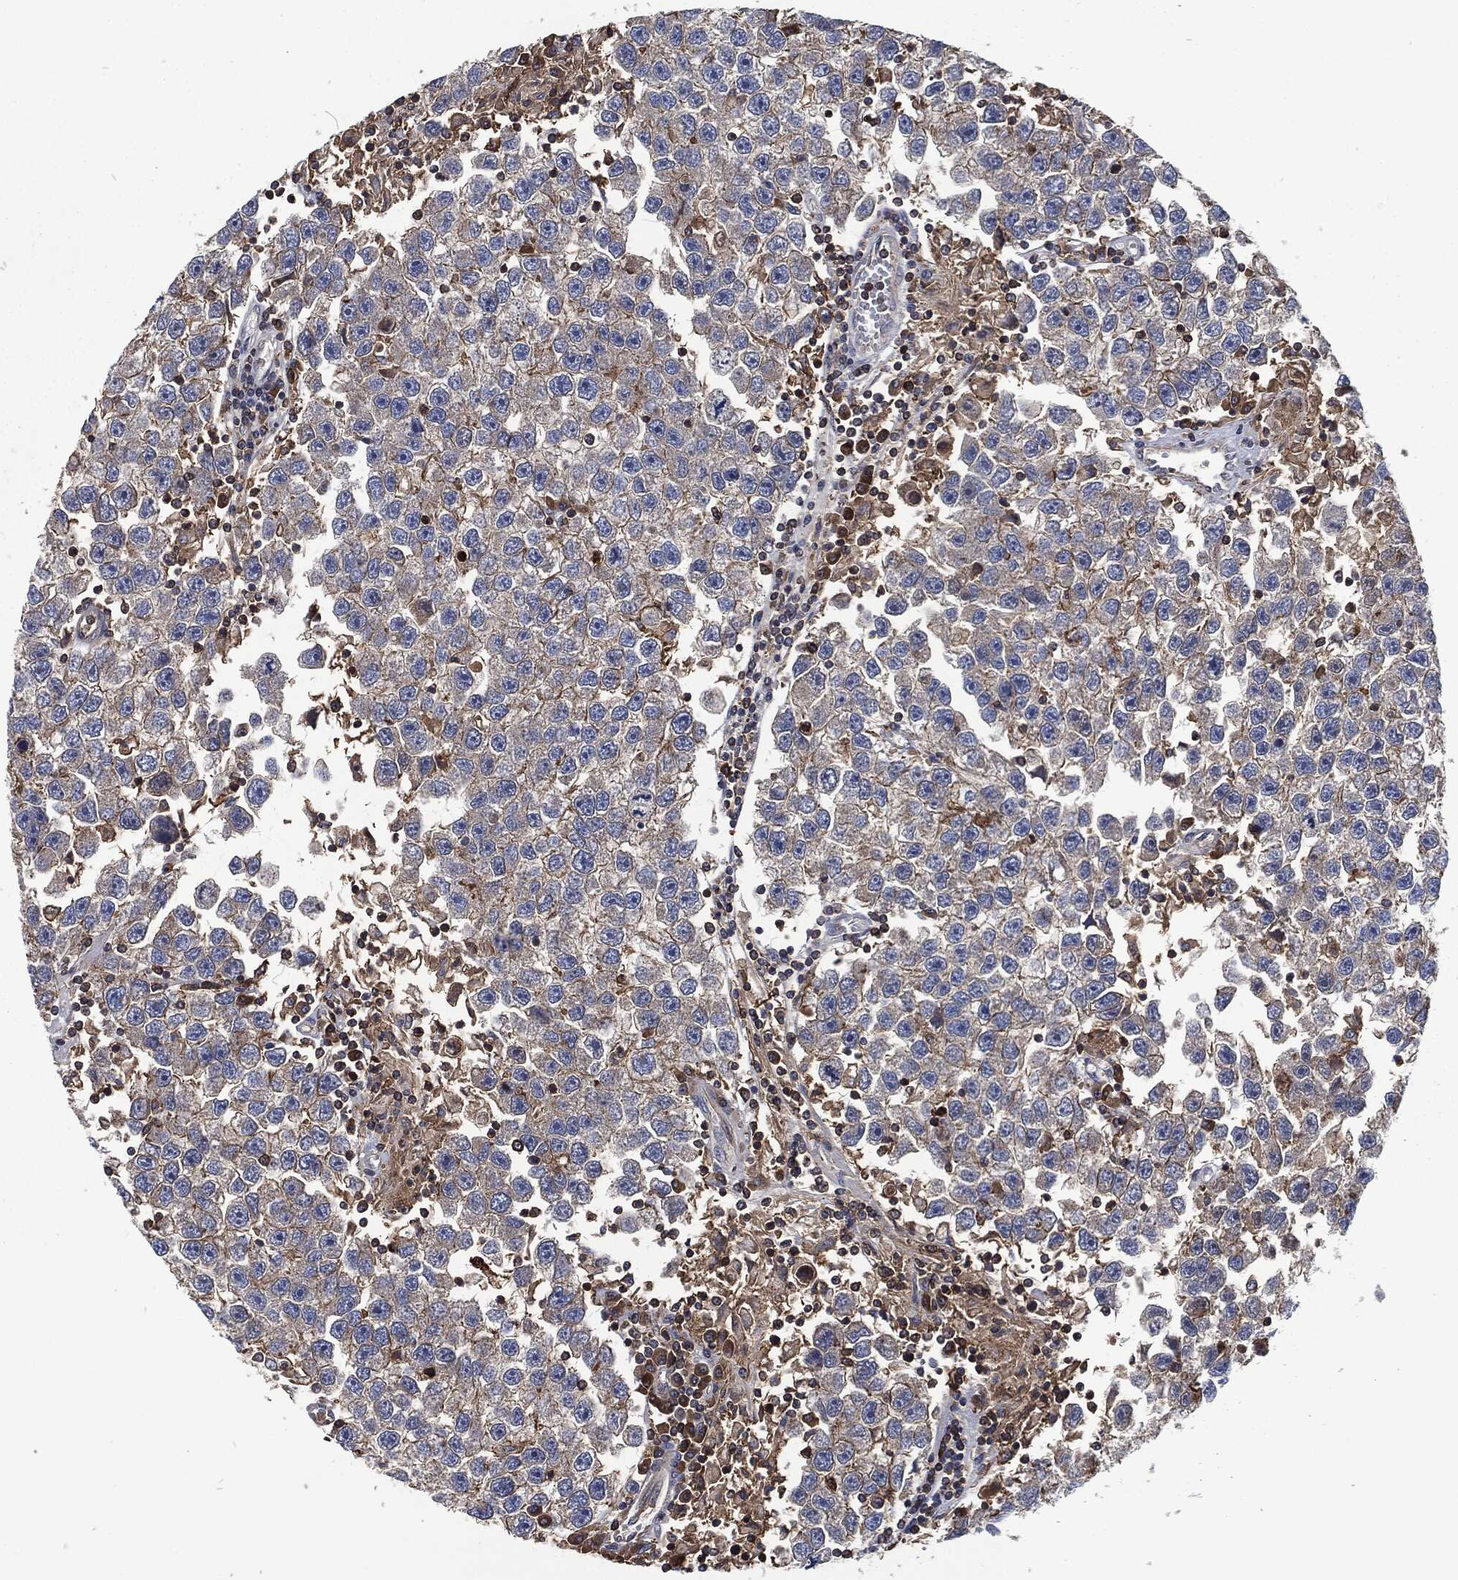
{"staining": {"intensity": "strong", "quantity": "25%-75%", "location": "cytoplasmic/membranous"}, "tissue": "testis cancer", "cell_type": "Tumor cells", "image_type": "cancer", "snomed": [{"axis": "morphology", "description": "Seminoma, NOS"}, {"axis": "topography", "description": "Testis"}], "caption": "High-power microscopy captured an immunohistochemistry micrograph of testis cancer (seminoma), revealing strong cytoplasmic/membranous expression in approximately 25%-75% of tumor cells.", "gene": "LGALS9", "patient": {"sex": "male", "age": 26}}